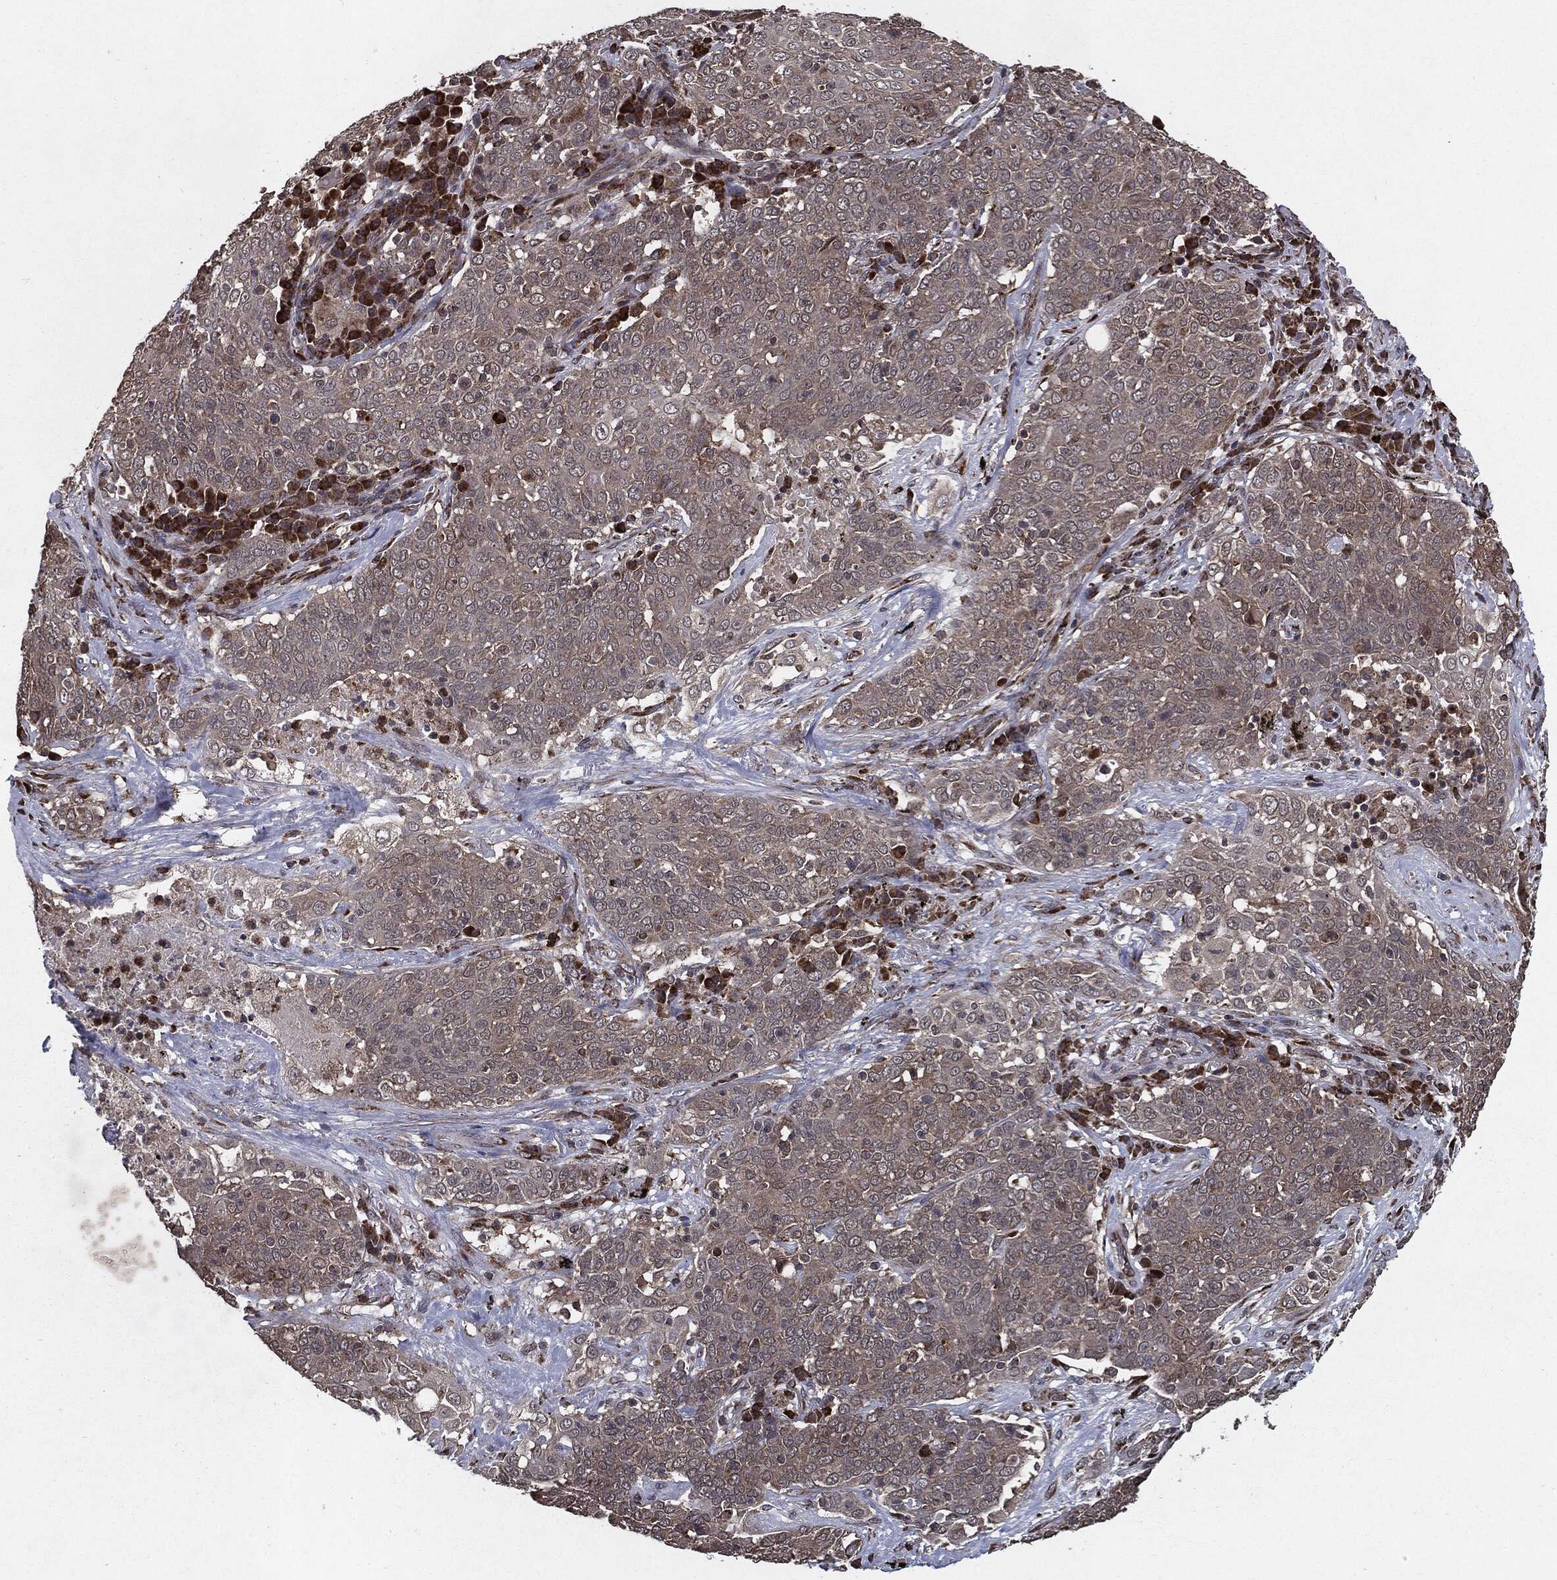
{"staining": {"intensity": "strong", "quantity": "<25%", "location": "cytoplasmic/membranous"}, "tissue": "lung cancer", "cell_type": "Tumor cells", "image_type": "cancer", "snomed": [{"axis": "morphology", "description": "Squamous cell carcinoma, NOS"}, {"axis": "topography", "description": "Lung"}], "caption": "Protein expression analysis of human squamous cell carcinoma (lung) reveals strong cytoplasmic/membranous expression in approximately <25% of tumor cells.", "gene": "HDAC5", "patient": {"sex": "male", "age": 82}}